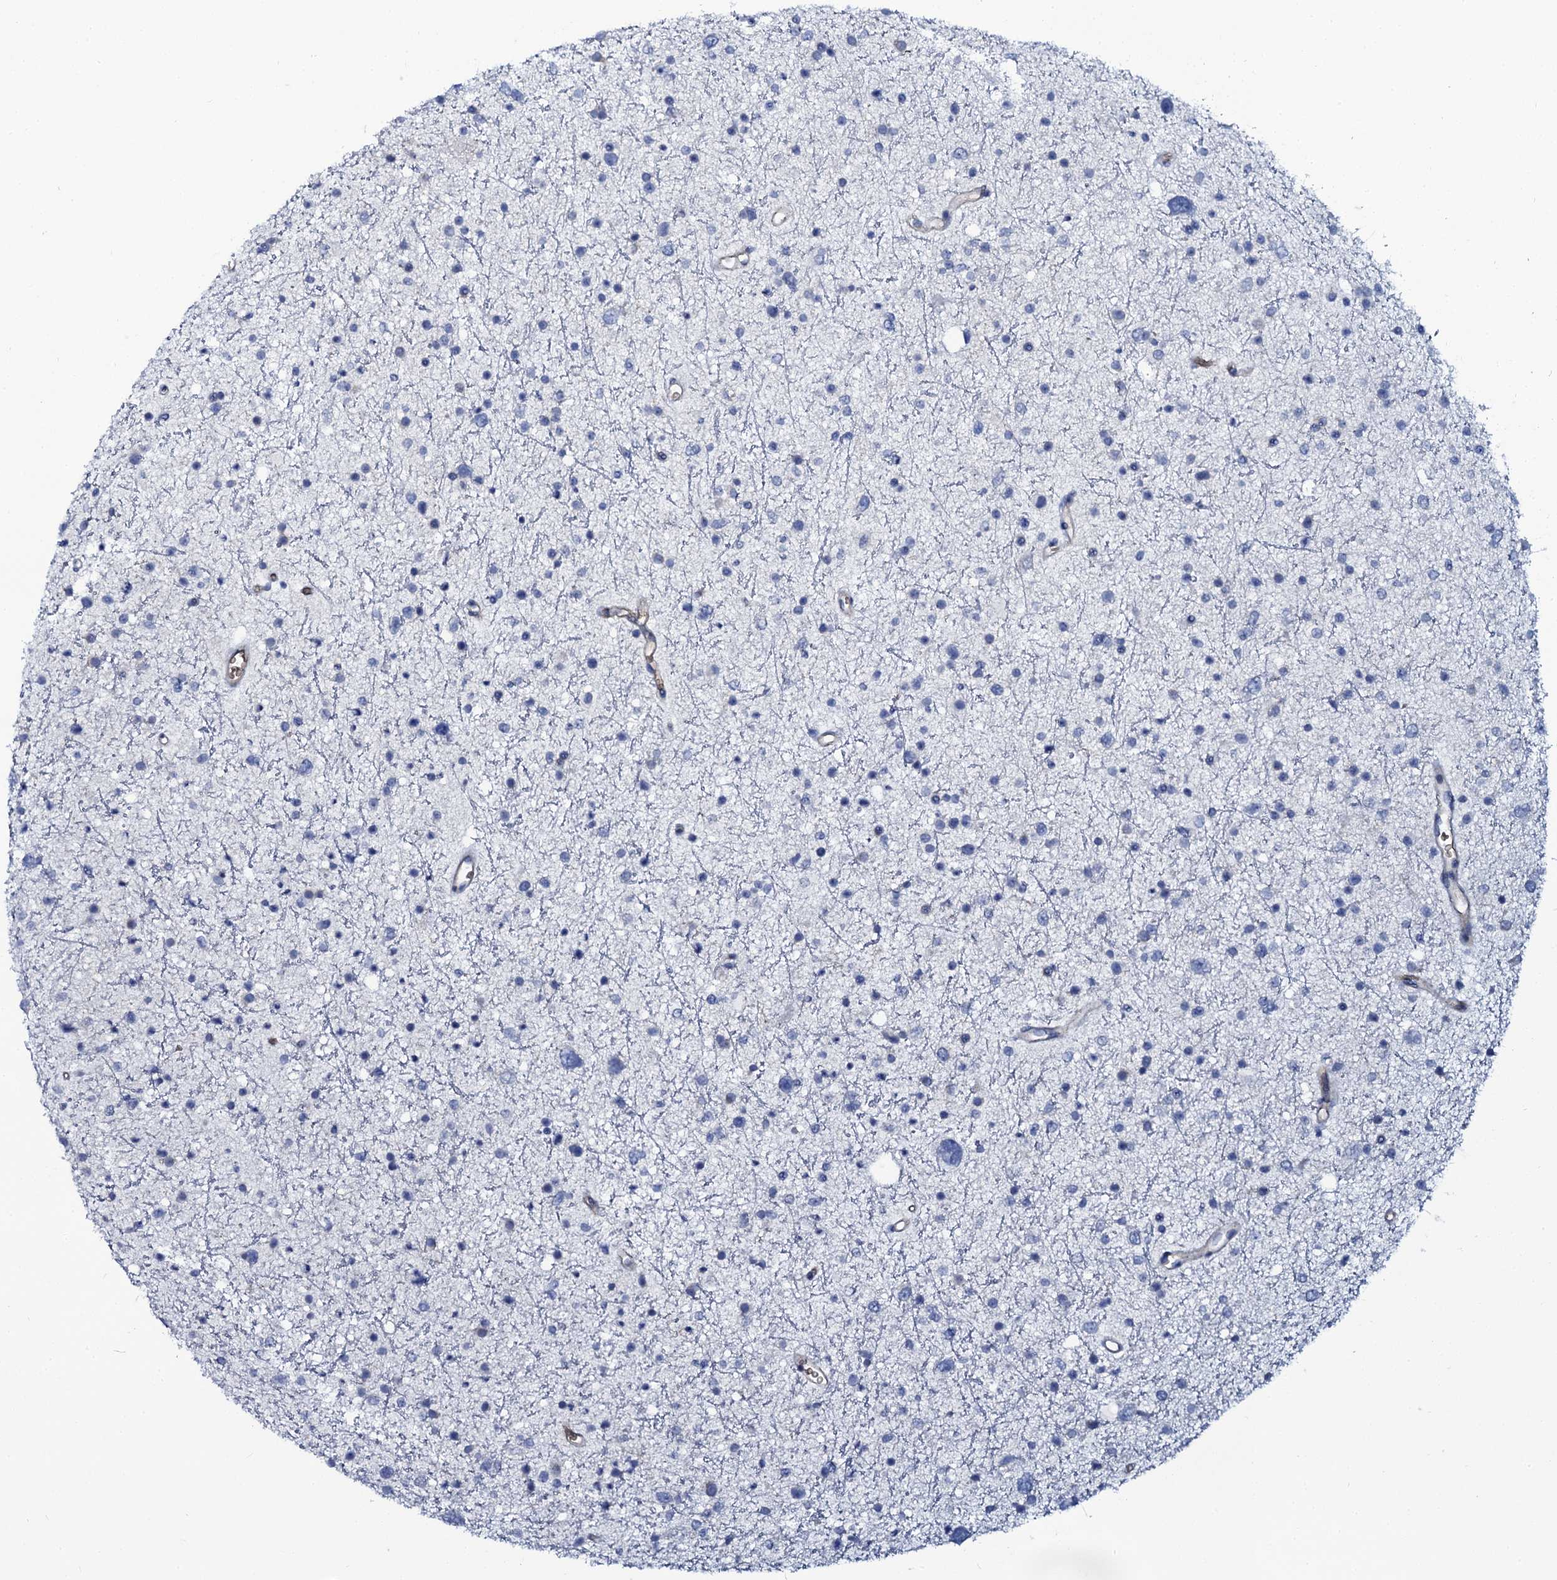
{"staining": {"intensity": "negative", "quantity": "none", "location": "none"}, "tissue": "glioma", "cell_type": "Tumor cells", "image_type": "cancer", "snomed": [{"axis": "morphology", "description": "Glioma, malignant, Low grade"}, {"axis": "topography", "description": "Brain"}], "caption": "Tumor cells show no significant expression in glioma.", "gene": "C10orf88", "patient": {"sex": "female", "age": 37}}